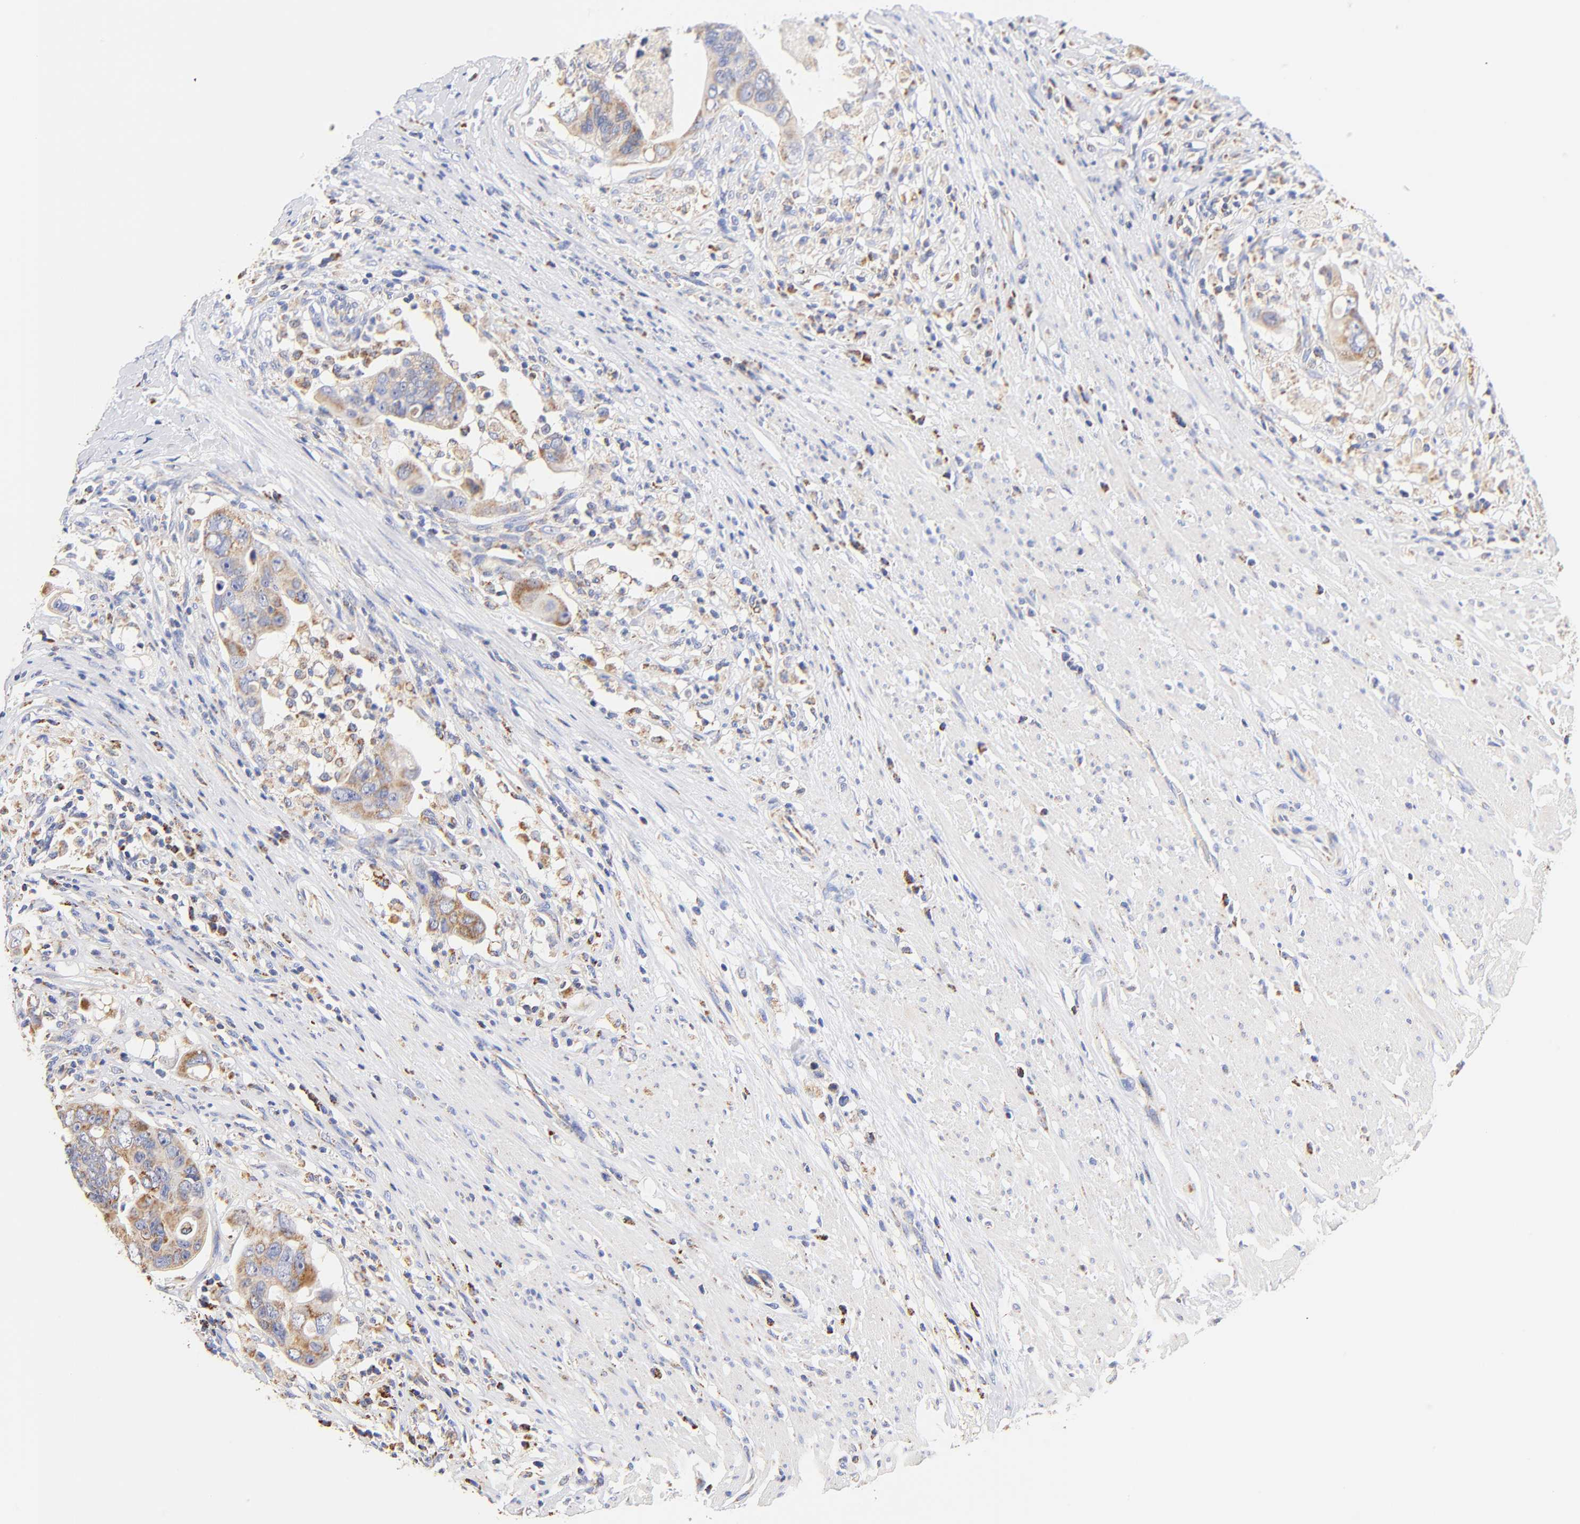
{"staining": {"intensity": "moderate", "quantity": ">75%", "location": "cytoplasmic/membranous"}, "tissue": "colorectal cancer", "cell_type": "Tumor cells", "image_type": "cancer", "snomed": [{"axis": "morphology", "description": "Adenocarcinoma, NOS"}, {"axis": "topography", "description": "Rectum"}], "caption": "This photomicrograph displays immunohistochemistry (IHC) staining of colorectal adenocarcinoma, with medium moderate cytoplasmic/membranous expression in approximately >75% of tumor cells.", "gene": "ATP5F1D", "patient": {"sex": "male", "age": 53}}